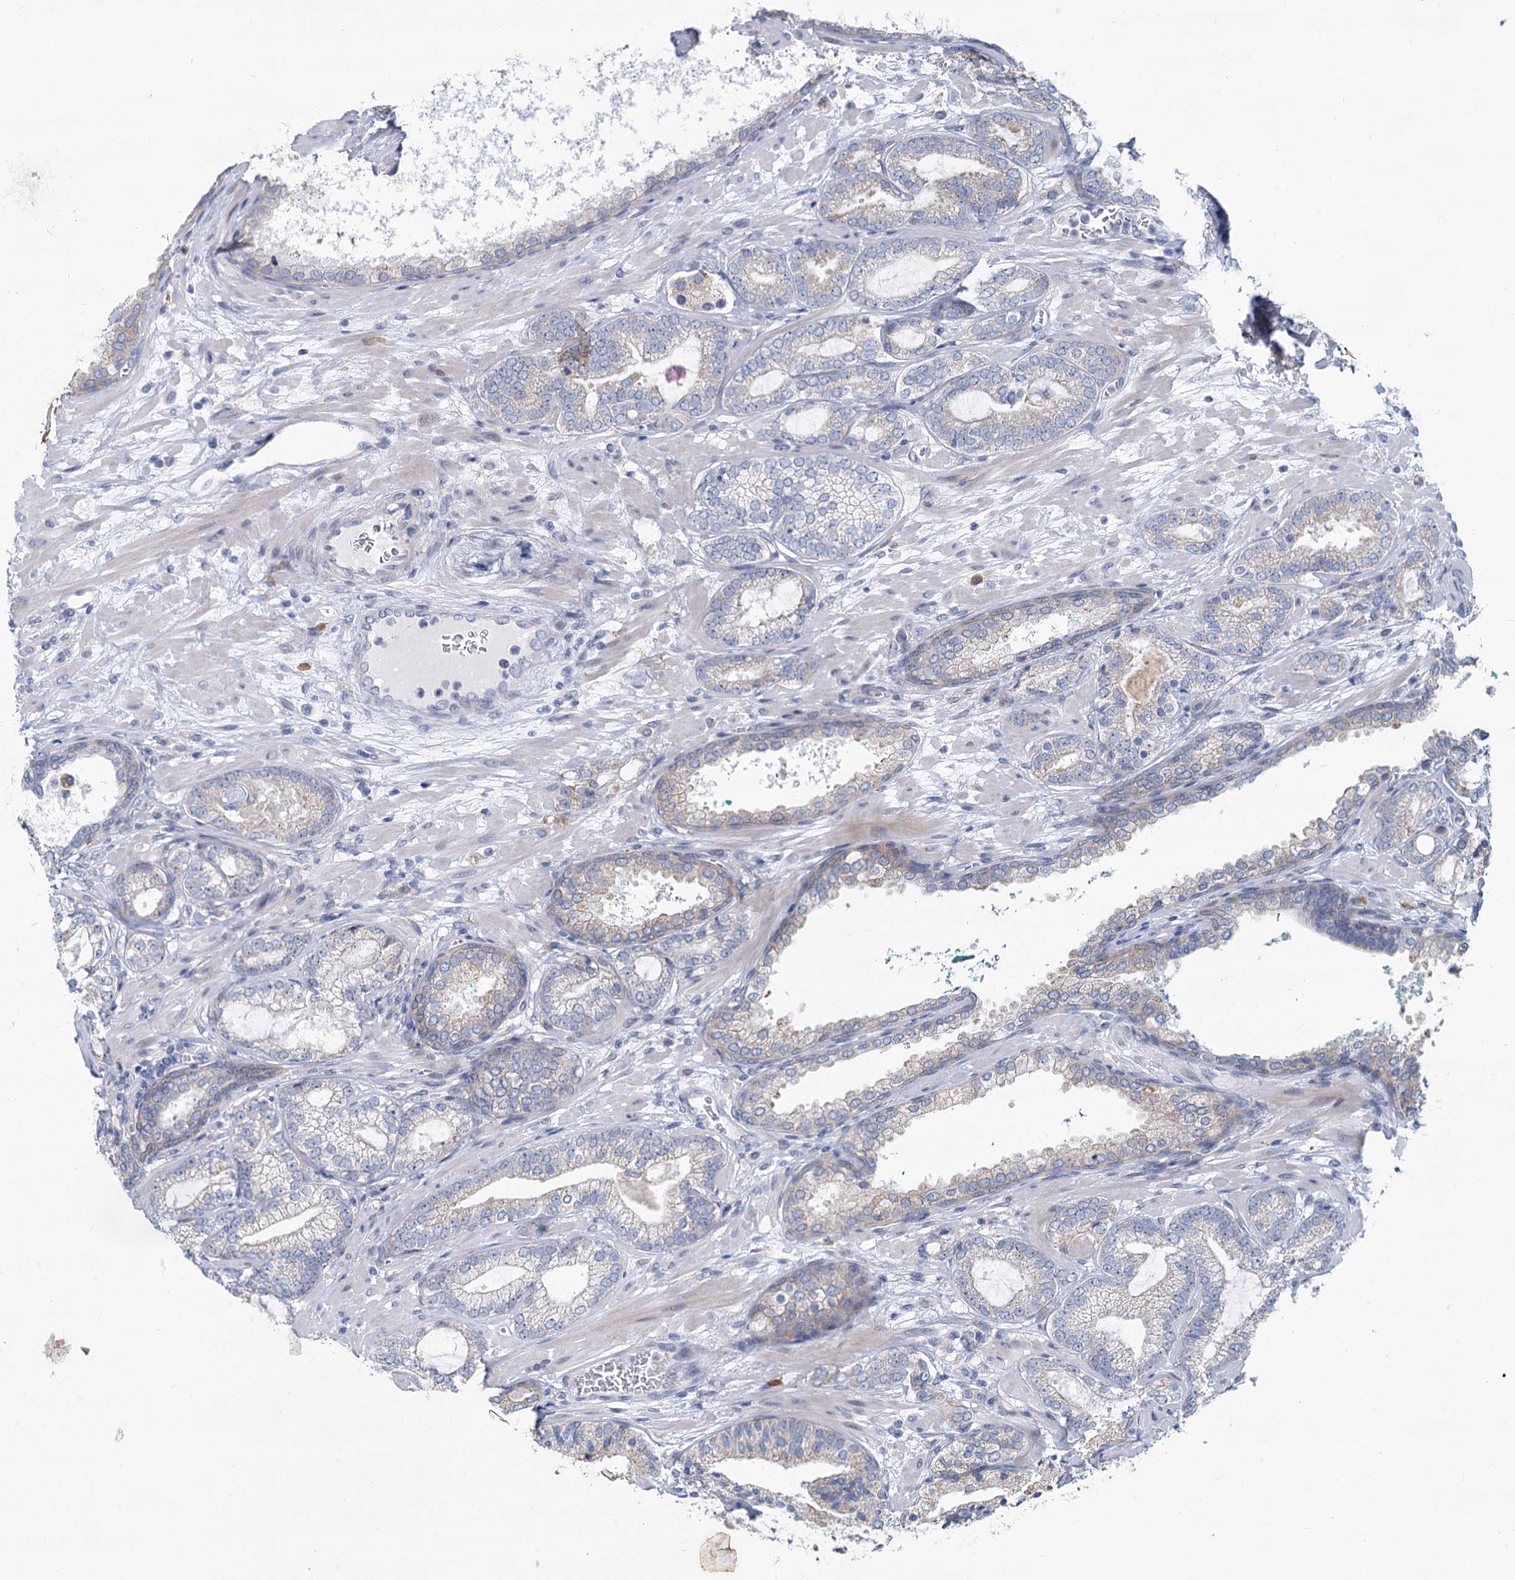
{"staining": {"intensity": "negative", "quantity": "none", "location": "none"}, "tissue": "prostate cancer", "cell_type": "Tumor cells", "image_type": "cancer", "snomed": [{"axis": "morphology", "description": "Adenocarcinoma, High grade"}, {"axis": "topography", "description": "Prostate"}], "caption": "Tumor cells show no significant staining in prostate cancer.", "gene": "PRSS35", "patient": {"sex": "male", "age": 60}}